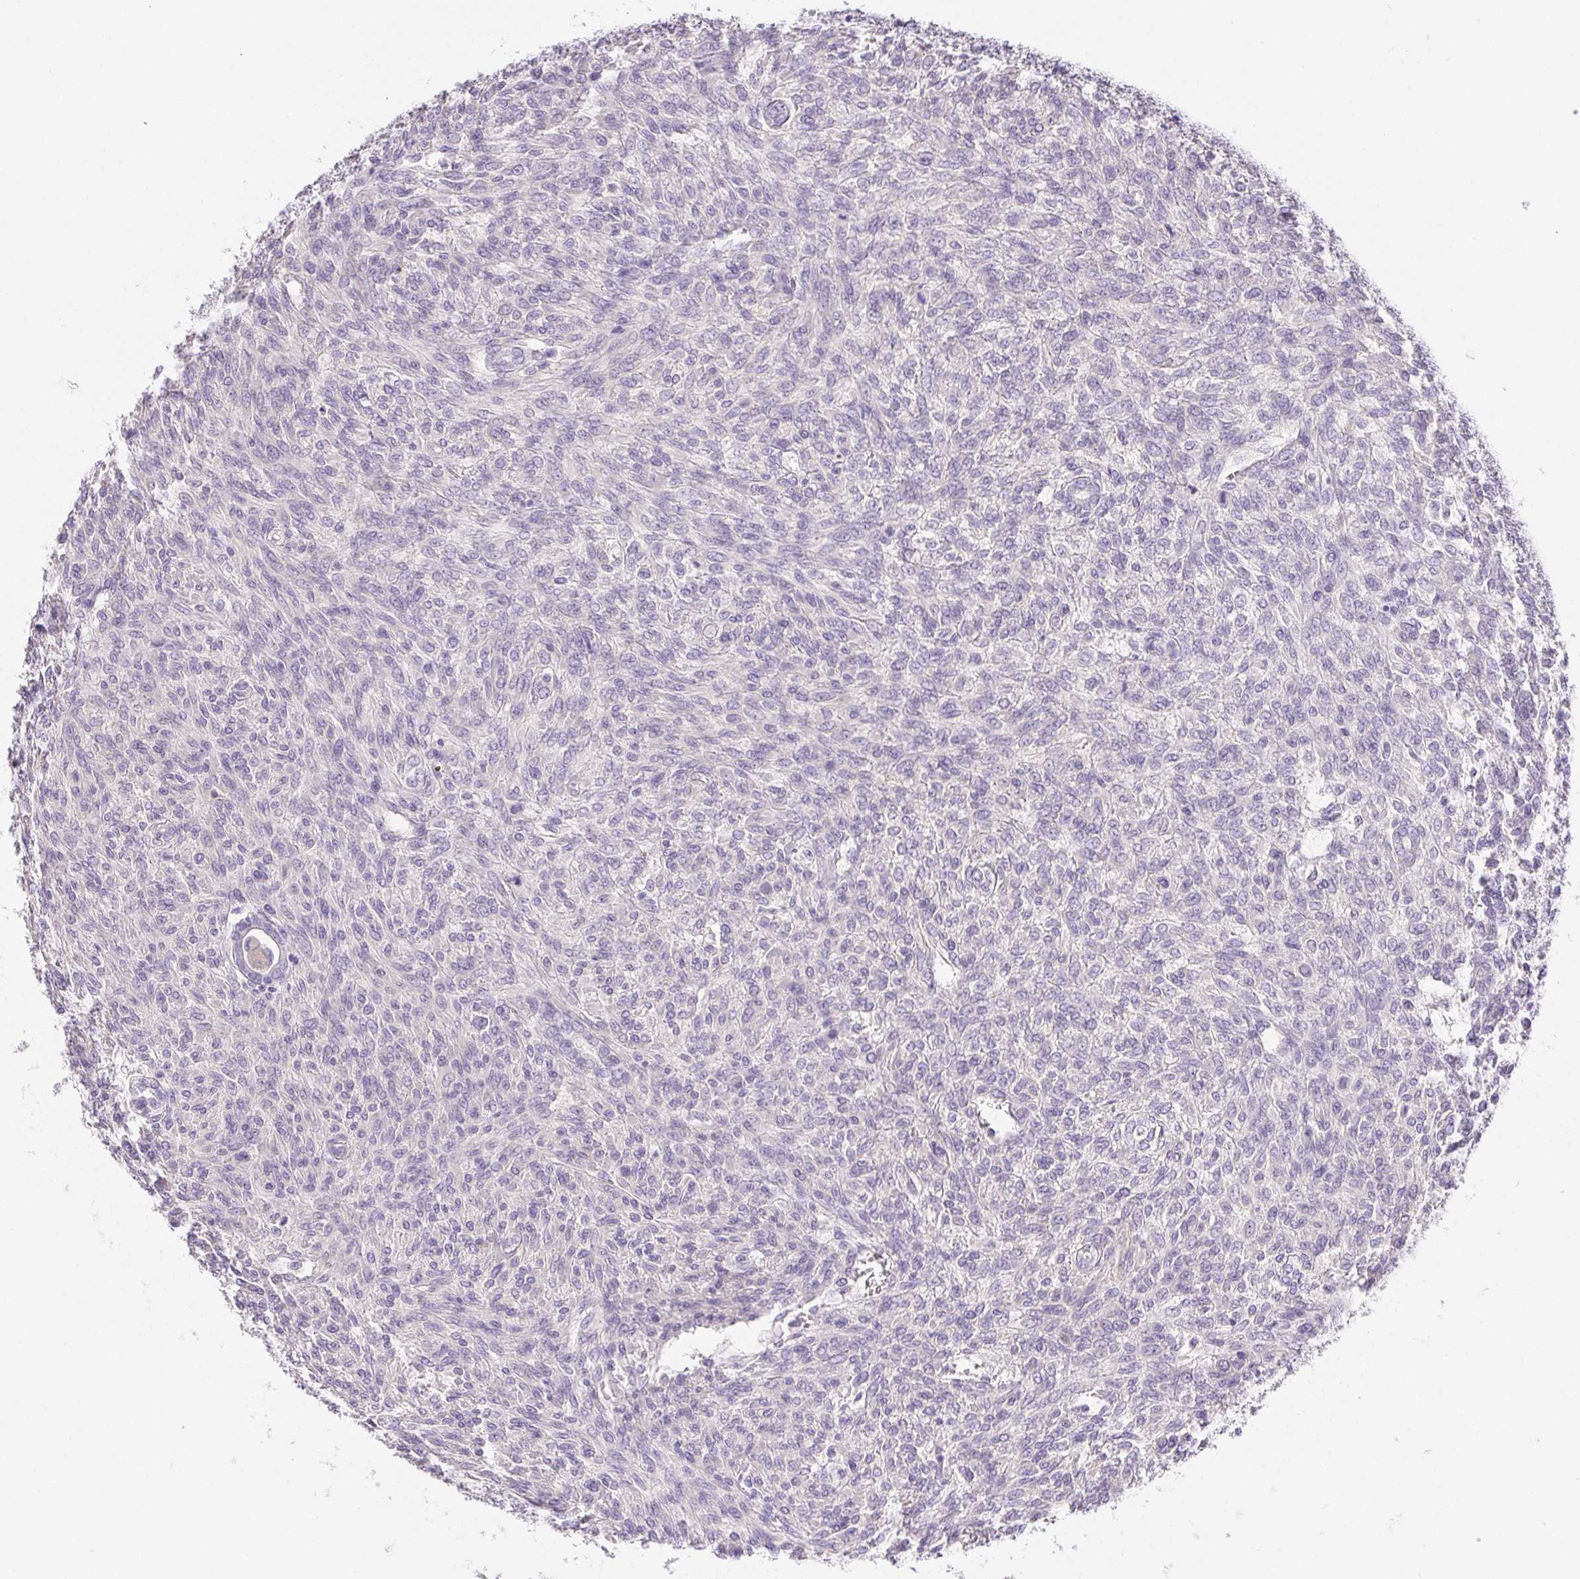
{"staining": {"intensity": "negative", "quantity": "none", "location": "none"}, "tissue": "renal cancer", "cell_type": "Tumor cells", "image_type": "cancer", "snomed": [{"axis": "morphology", "description": "Adenocarcinoma, NOS"}, {"axis": "topography", "description": "Kidney"}], "caption": "A photomicrograph of human renal adenocarcinoma is negative for staining in tumor cells. (Immunohistochemistry, brightfield microscopy, high magnification).", "gene": "PNLIP", "patient": {"sex": "male", "age": 58}}